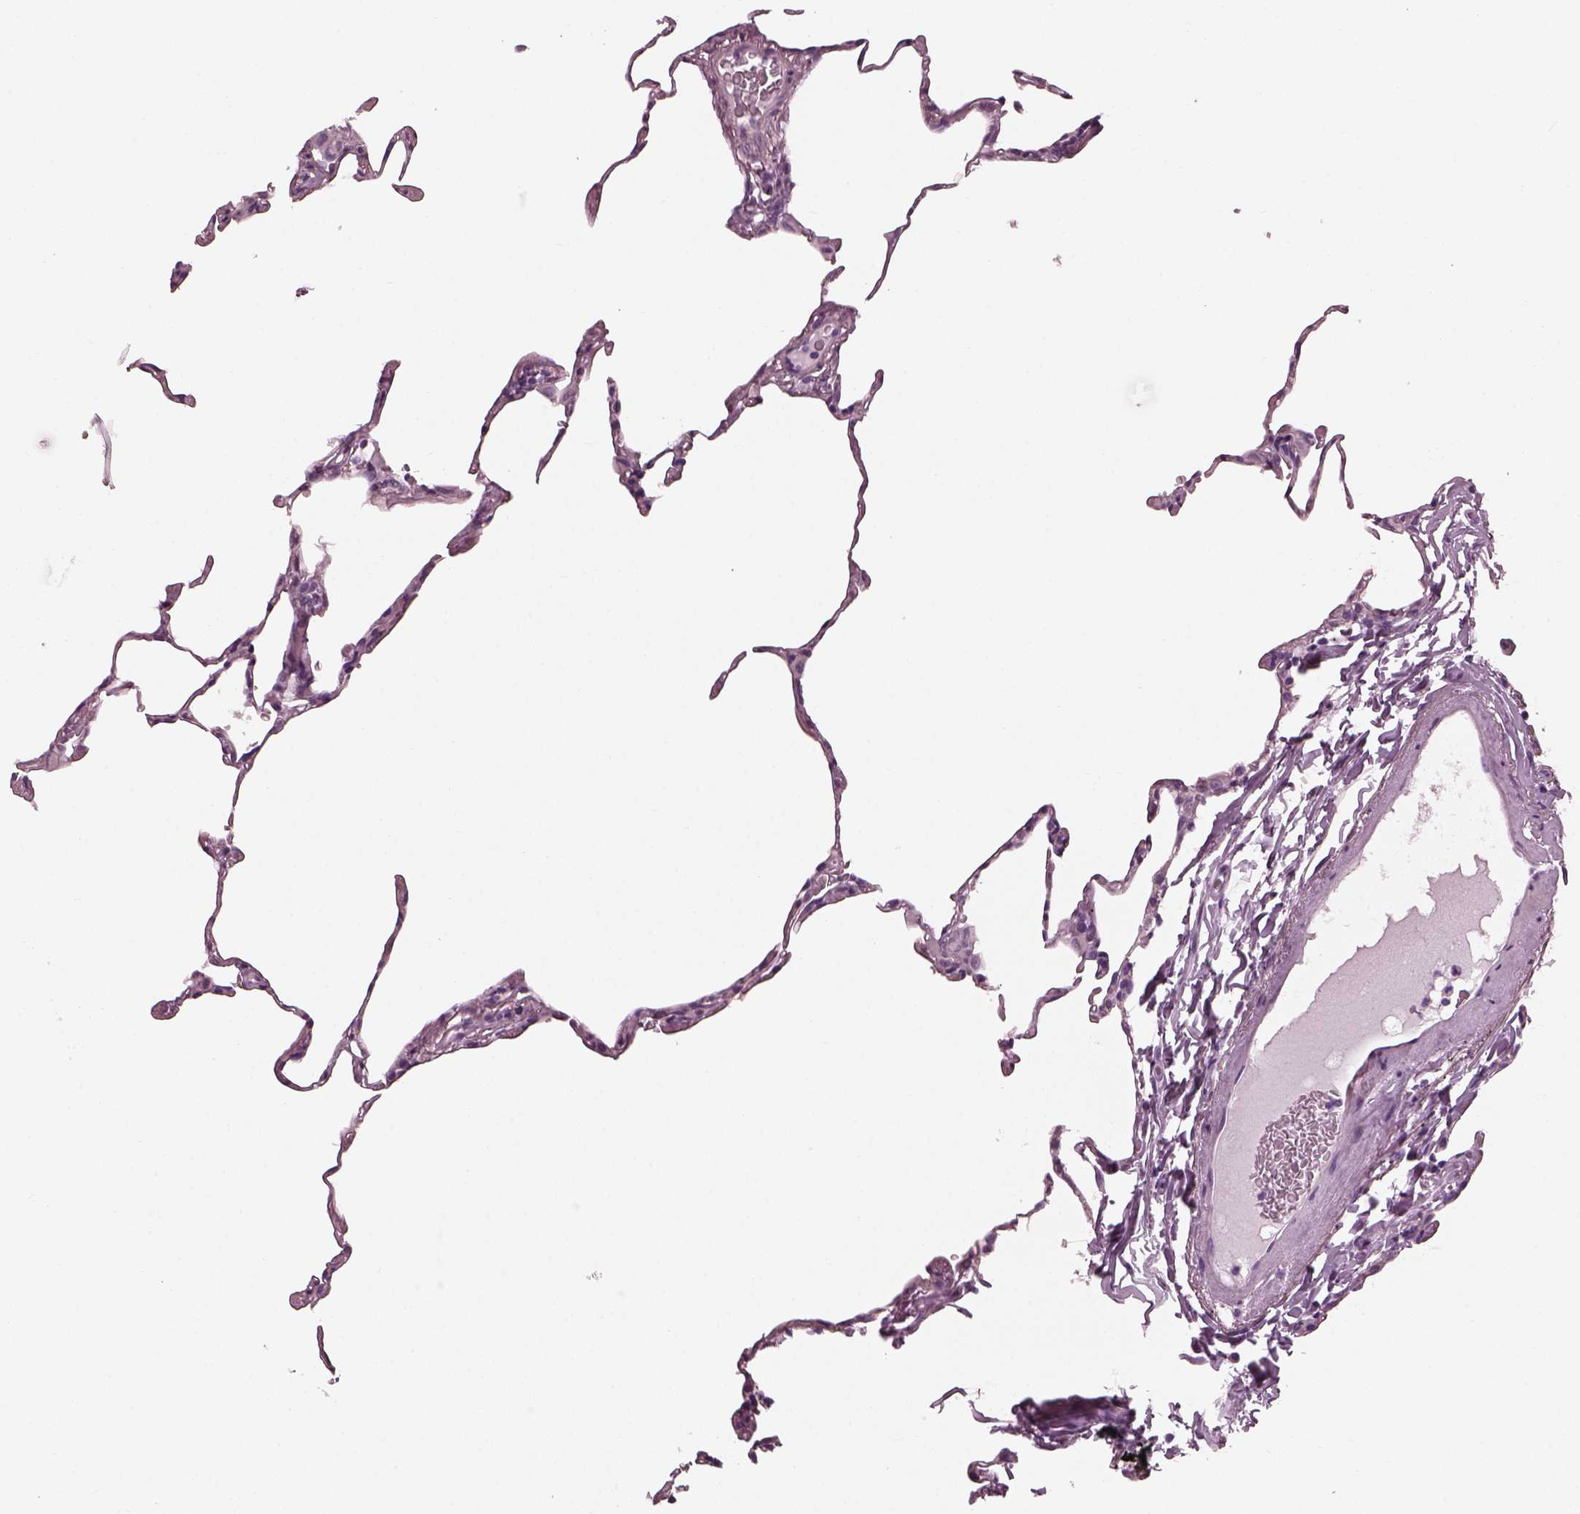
{"staining": {"intensity": "negative", "quantity": "none", "location": "none"}, "tissue": "lung", "cell_type": "Alveolar cells", "image_type": "normal", "snomed": [{"axis": "morphology", "description": "Normal tissue, NOS"}, {"axis": "topography", "description": "Lung"}], "caption": "IHC of benign human lung demonstrates no staining in alveolar cells.", "gene": "BFSP1", "patient": {"sex": "female", "age": 57}}